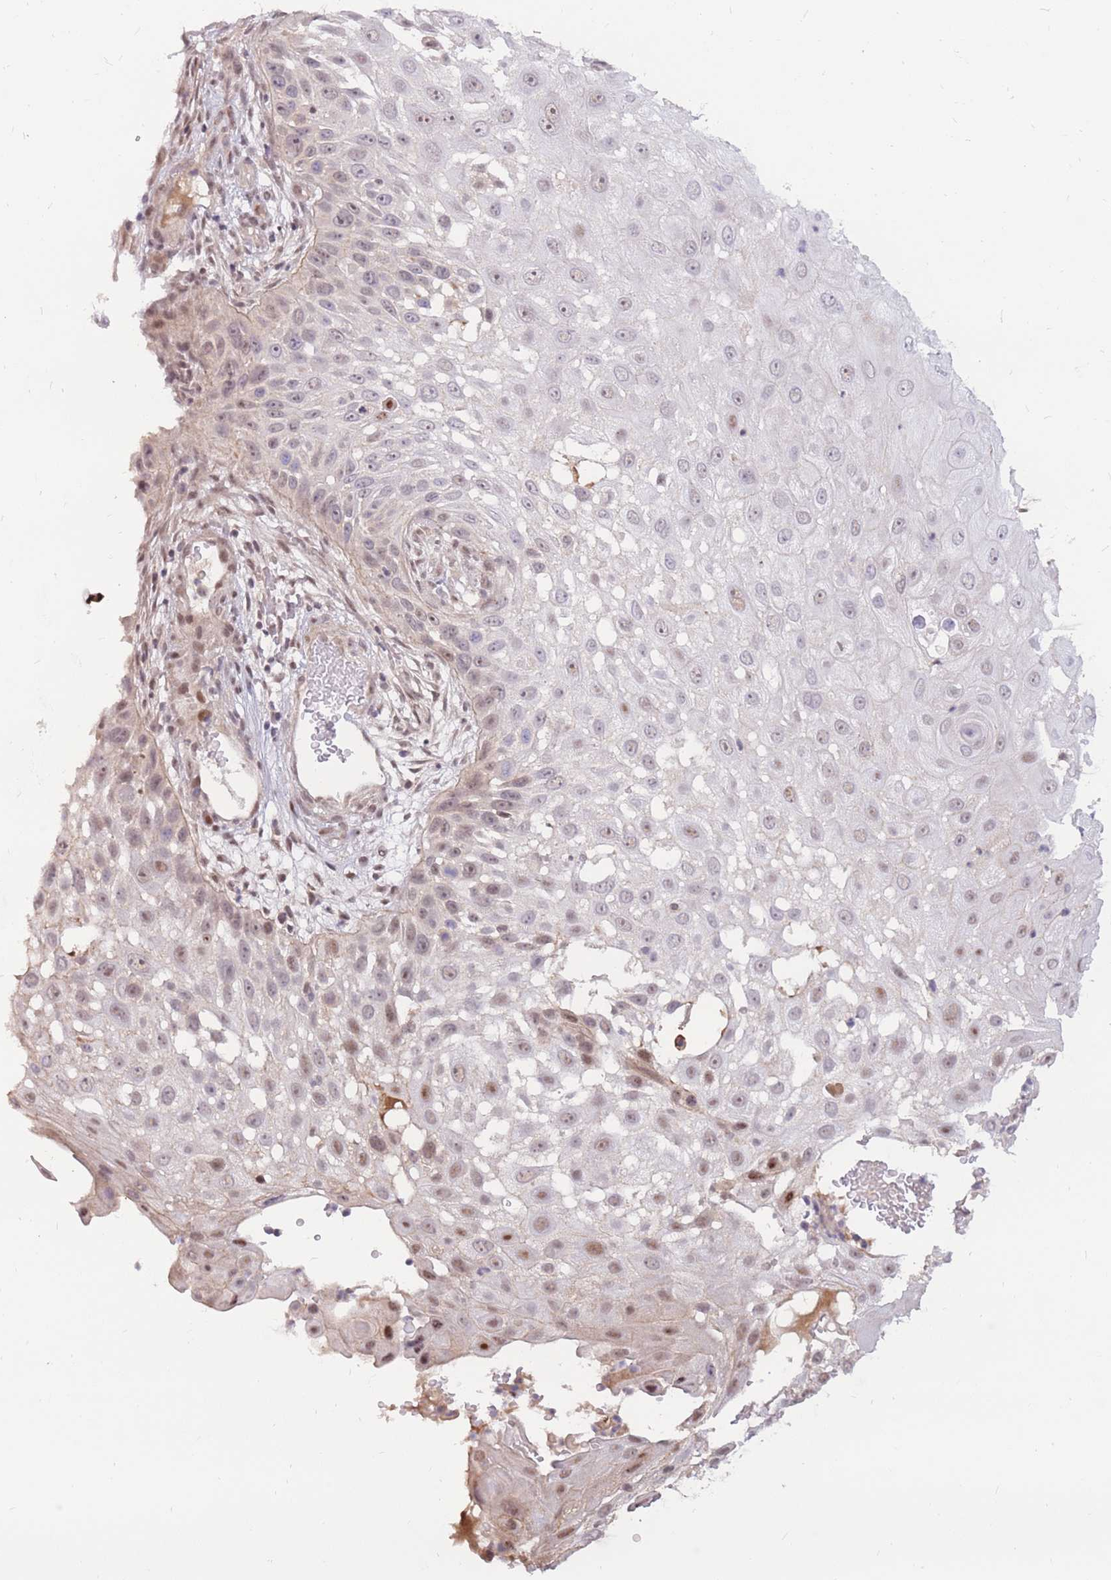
{"staining": {"intensity": "moderate", "quantity": "25%-75%", "location": "nuclear"}, "tissue": "skin cancer", "cell_type": "Tumor cells", "image_type": "cancer", "snomed": [{"axis": "morphology", "description": "Squamous cell carcinoma, NOS"}, {"axis": "topography", "description": "Skin"}], "caption": "Skin cancer (squamous cell carcinoma) stained with IHC exhibits moderate nuclear staining in about 25%-75% of tumor cells.", "gene": "ERICH6B", "patient": {"sex": "female", "age": 44}}